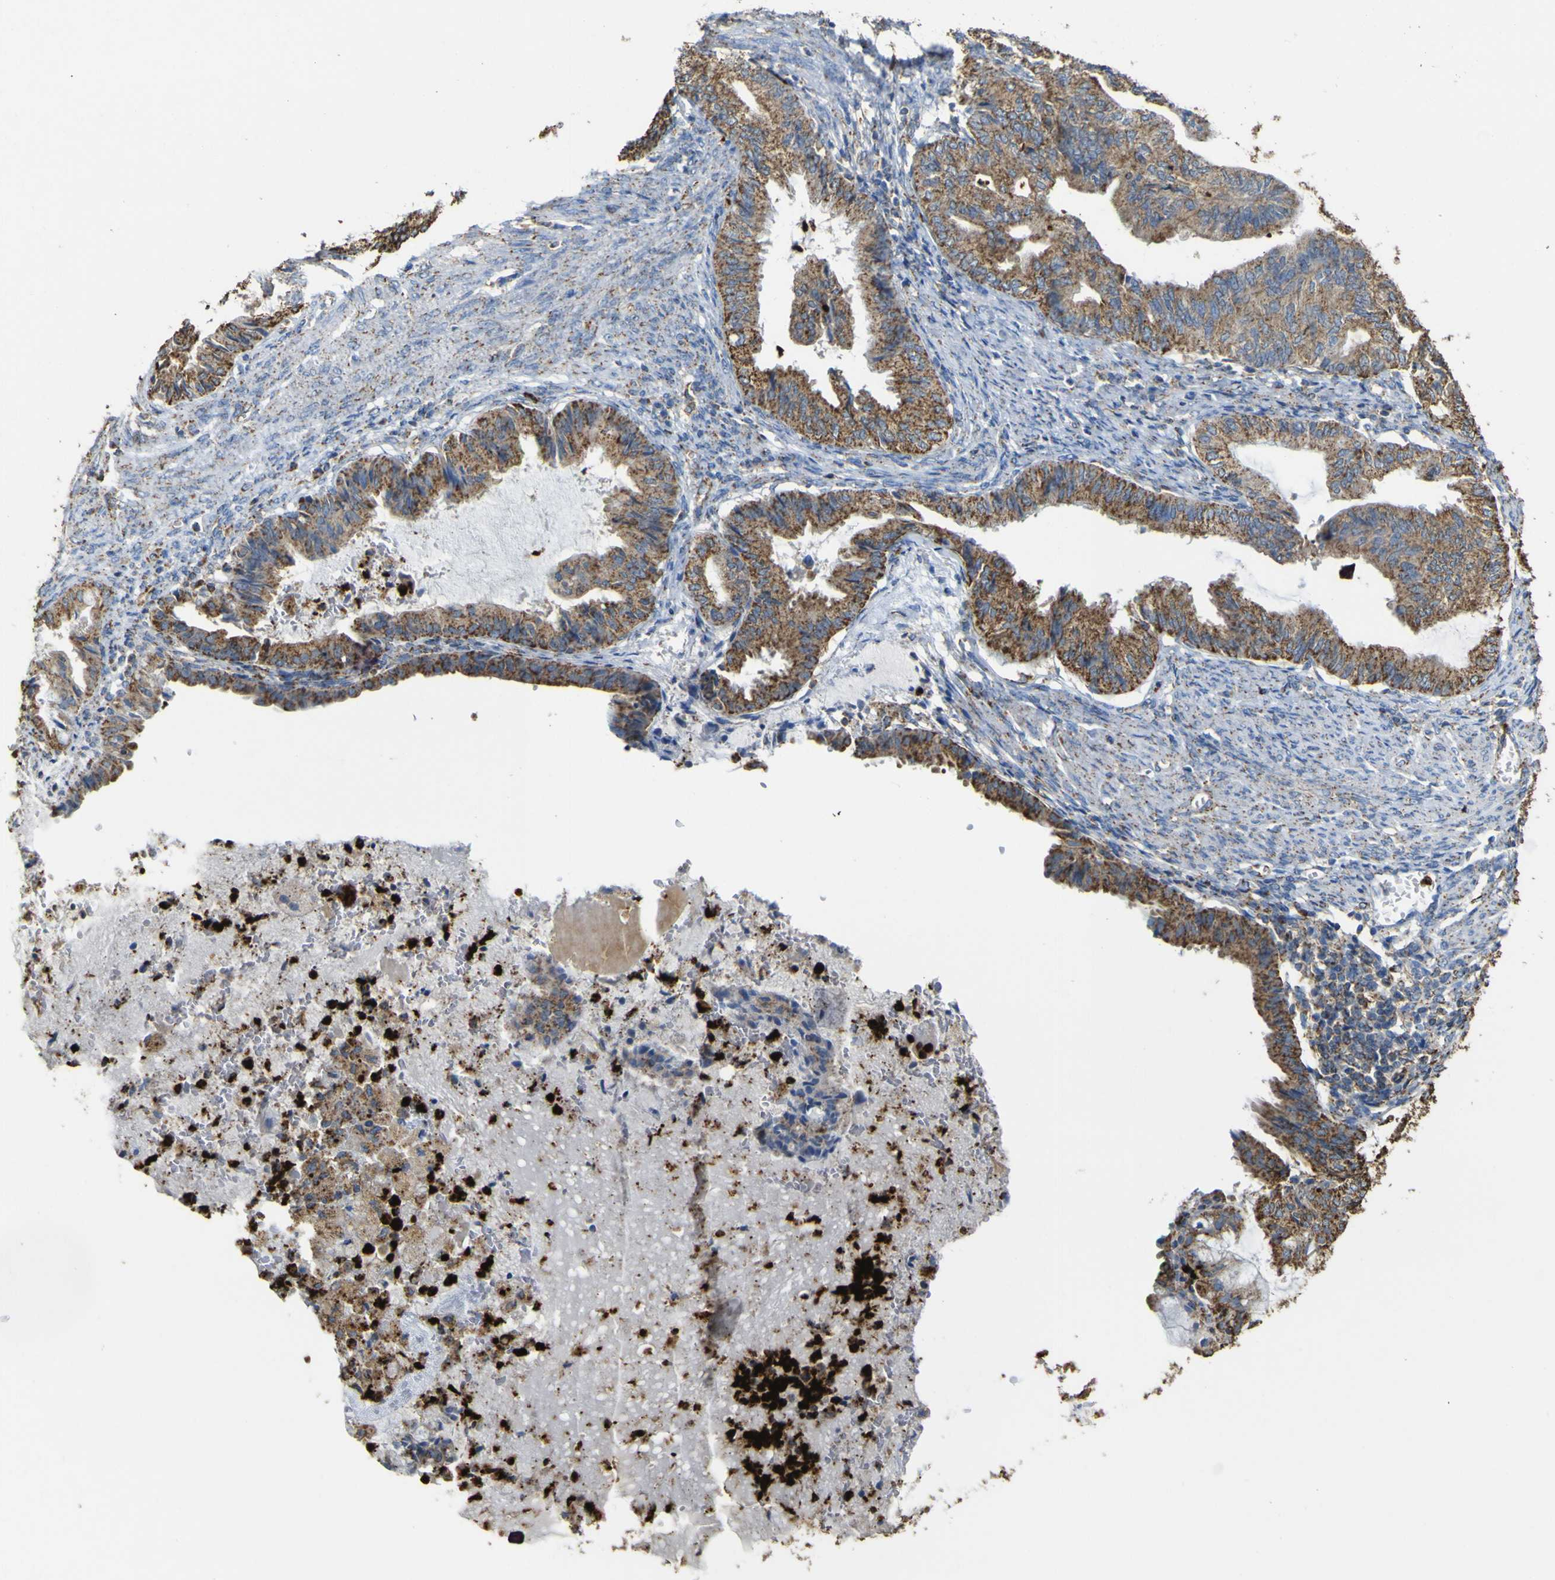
{"staining": {"intensity": "strong", "quantity": ">75%", "location": "cytoplasmic/membranous"}, "tissue": "endometrial cancer", "cell_type": "Tumor cells", "image_type": "cancer", "snomed": [{"axis": "morphology", "description": "Adenocarcinoma, NOS"}, {"axis": "topography", "description": "Endometrium"}], "caption": "Endometrial cancer stained with DAB immunohistochemistry (IHC) reveals high levels of strong cytoplasmic/membranous staining in about >75% of tumor cells.", "gene": "ACSL3", "patient": {"sex": "female", "age": 86}}